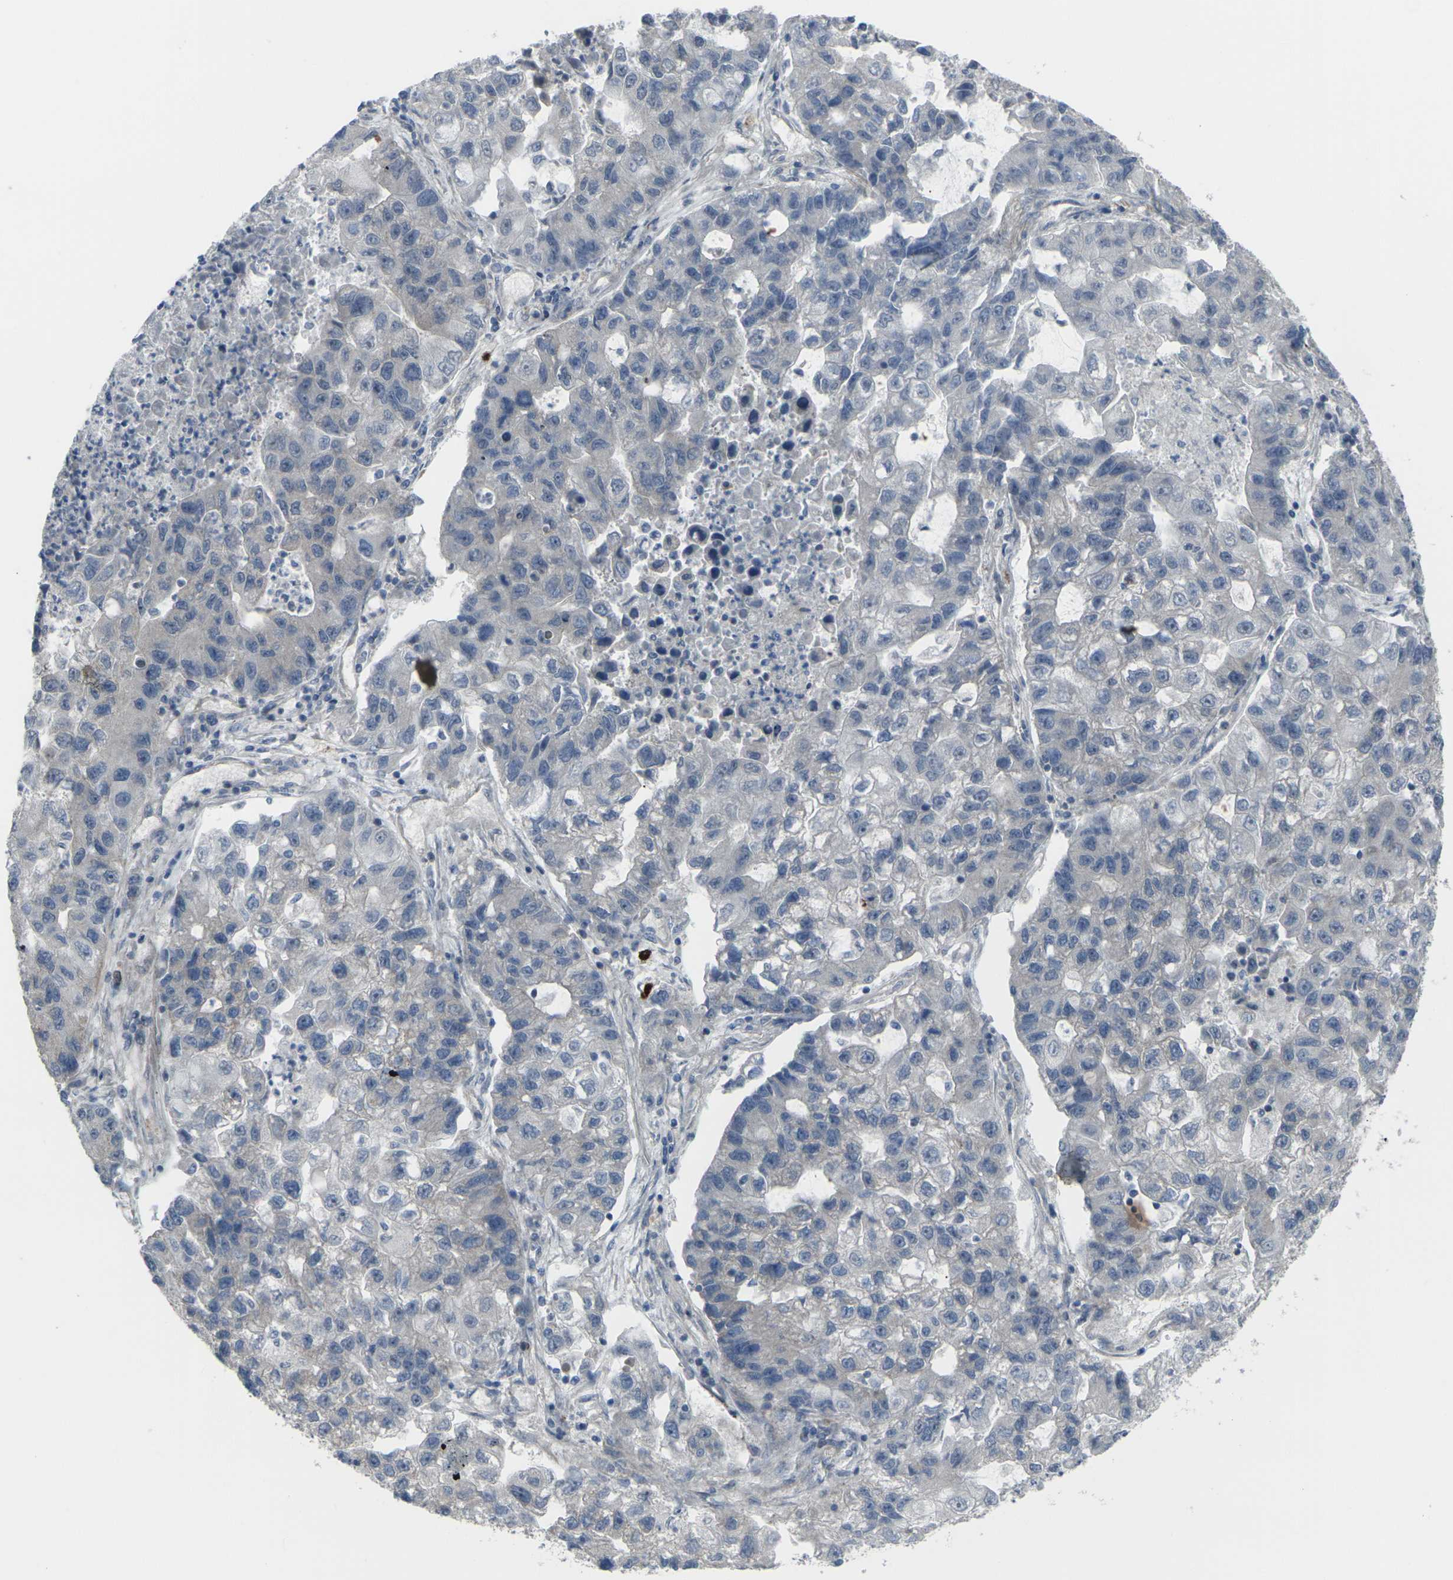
{"staining": {"intensity": "negative", "quantity": "none", "location": "none"}, "tissue": "lung cancer", "cell_type": "Tumor cells", "image_type": "cancer", "snomed": [{"axis": "morphology", "description": "Adenocarcinoma, NOS"}, {"axis": "topography", "description": "Lung"}], "caption": "Tumor cells show no significant expression in lung adenocarcinoma.", "gene": "CCR10", "patient": {"sex": "female", "age": 51}}